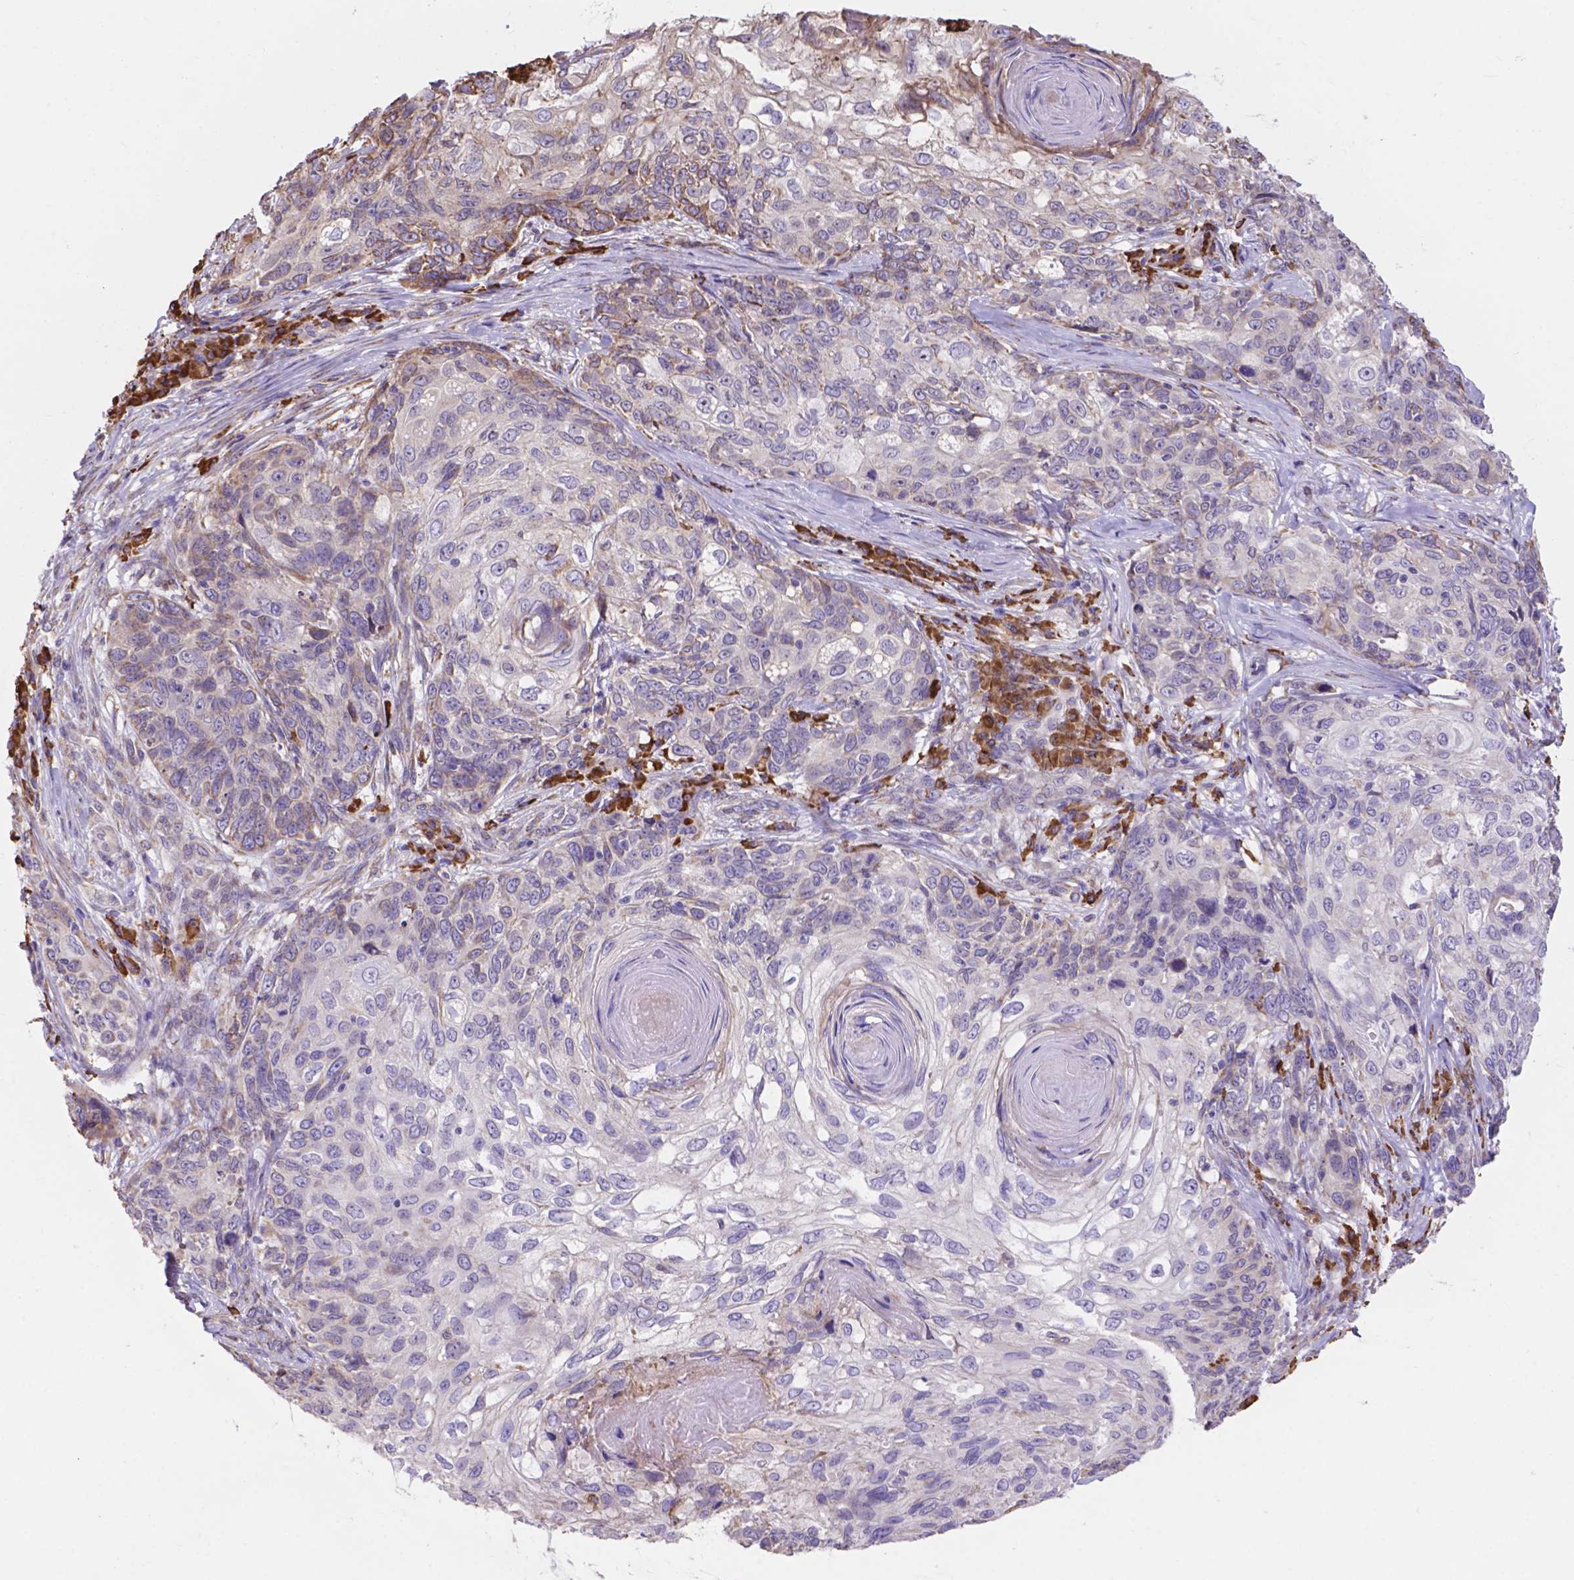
{"staining": {"intensity": "weak", "quantity": "<25%", "location": "cytoplasmic/membranous"}, "tissue": "skin cancer", "cell_type": "Tumor cells", "image_type": "cancer", "snomed": [{"axis": "morphology", "description": "Squamous cell carcinoma, NOS"}, {"axis": "topography", "description": "Skin"}], "caption": "Immunohistochemical staining of human skin cancer (squamous cell carcinoma) displays no significant expression in tumor cells.", "gene": "IPO11", "patient": {"sex": "male", "age": 92}}